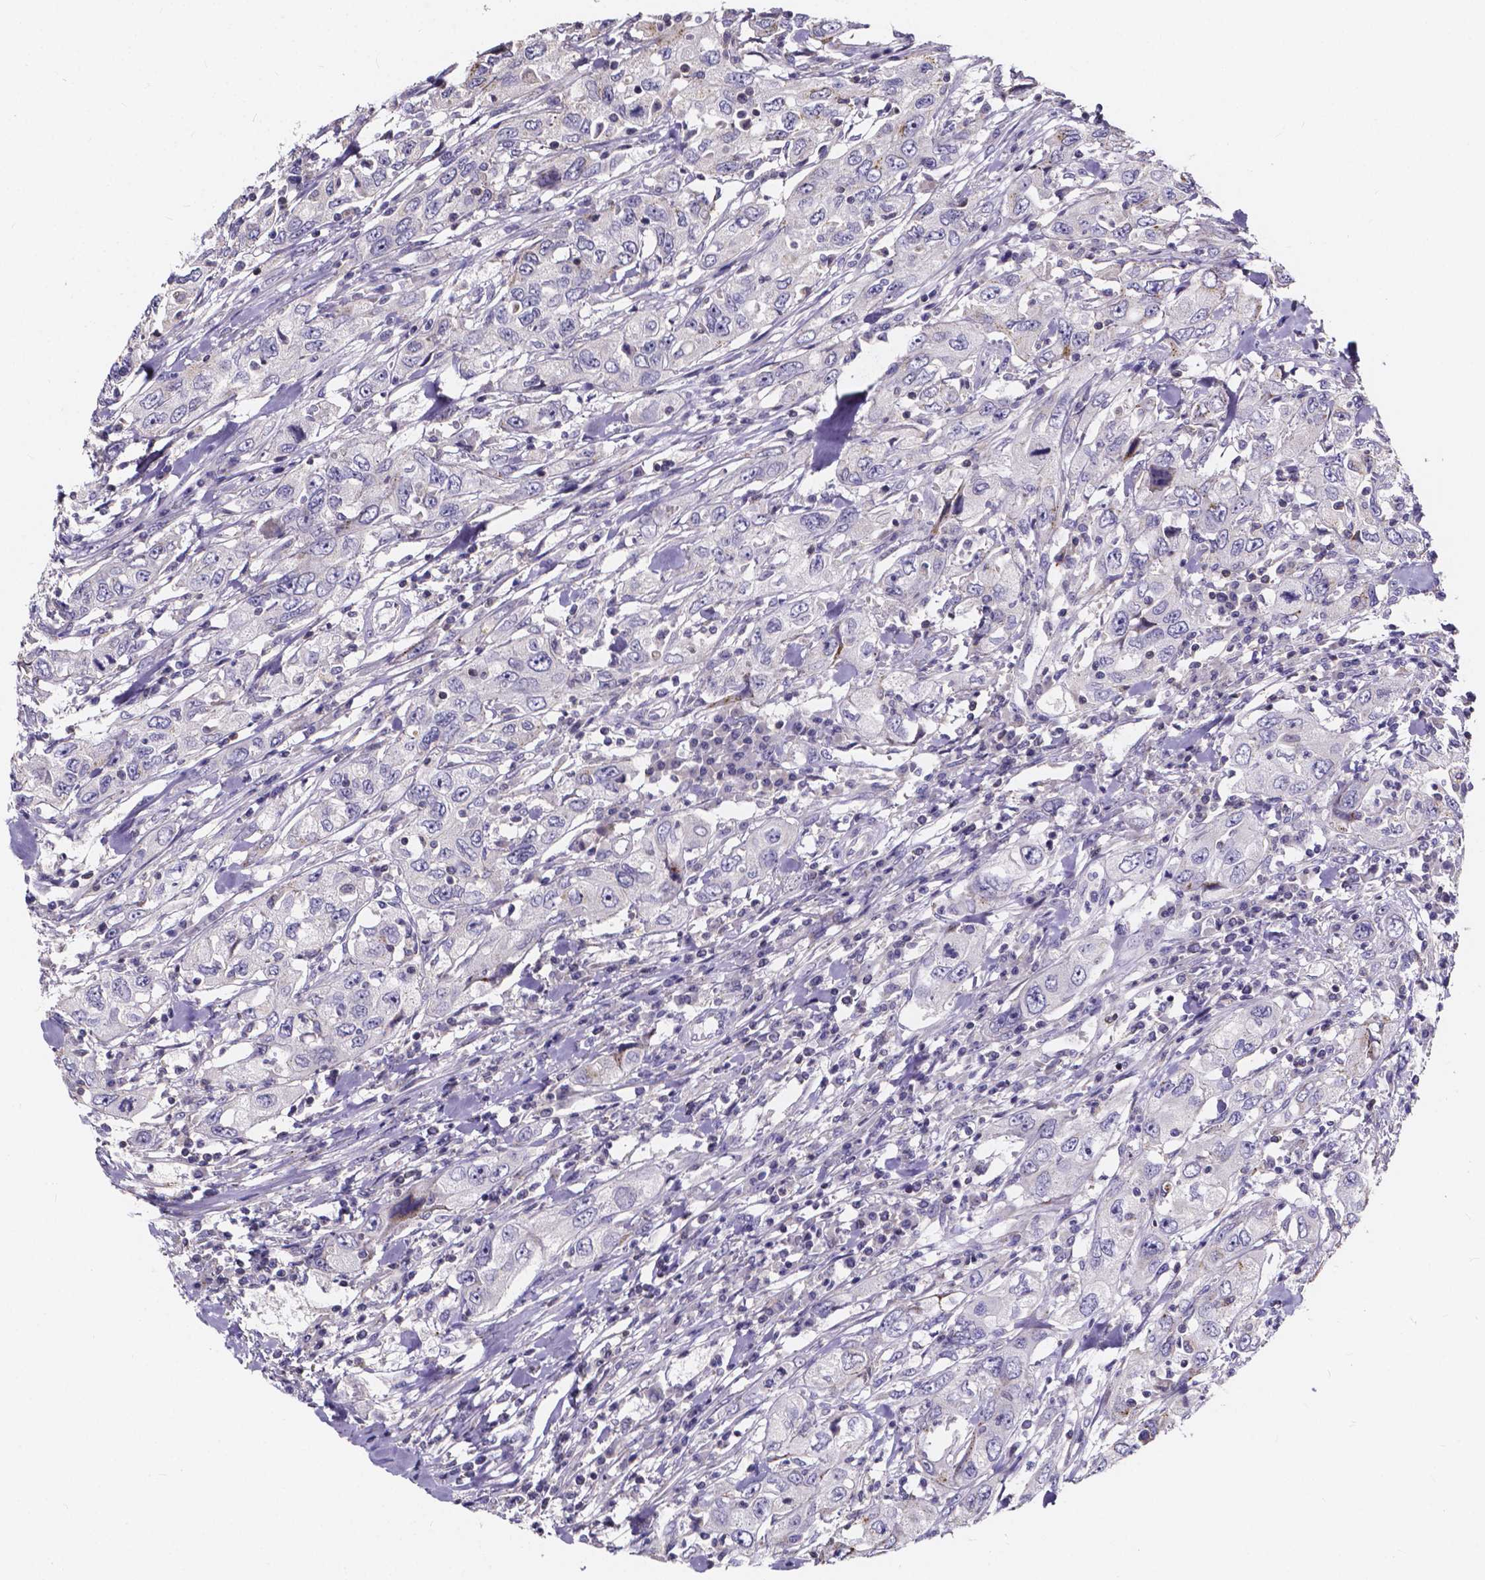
{"staining": {"intensity": "negative", "quantity": "none", "location": "none"}, "tissue": "urothelial cancer", "cell_type": "Tumor cells", "image_type": "cancer", "snomed": [{"axis": "morphology", "description": "Urothelial carcinoma, High grade"}, {"axis": "topography", "description": "Urinary bladder"}], "caption": "The image demonstrates no staining of tumor cells in urothelial cancer.", "gene": "THEMIS", "patient": {"sex": "male", "age": 76}}